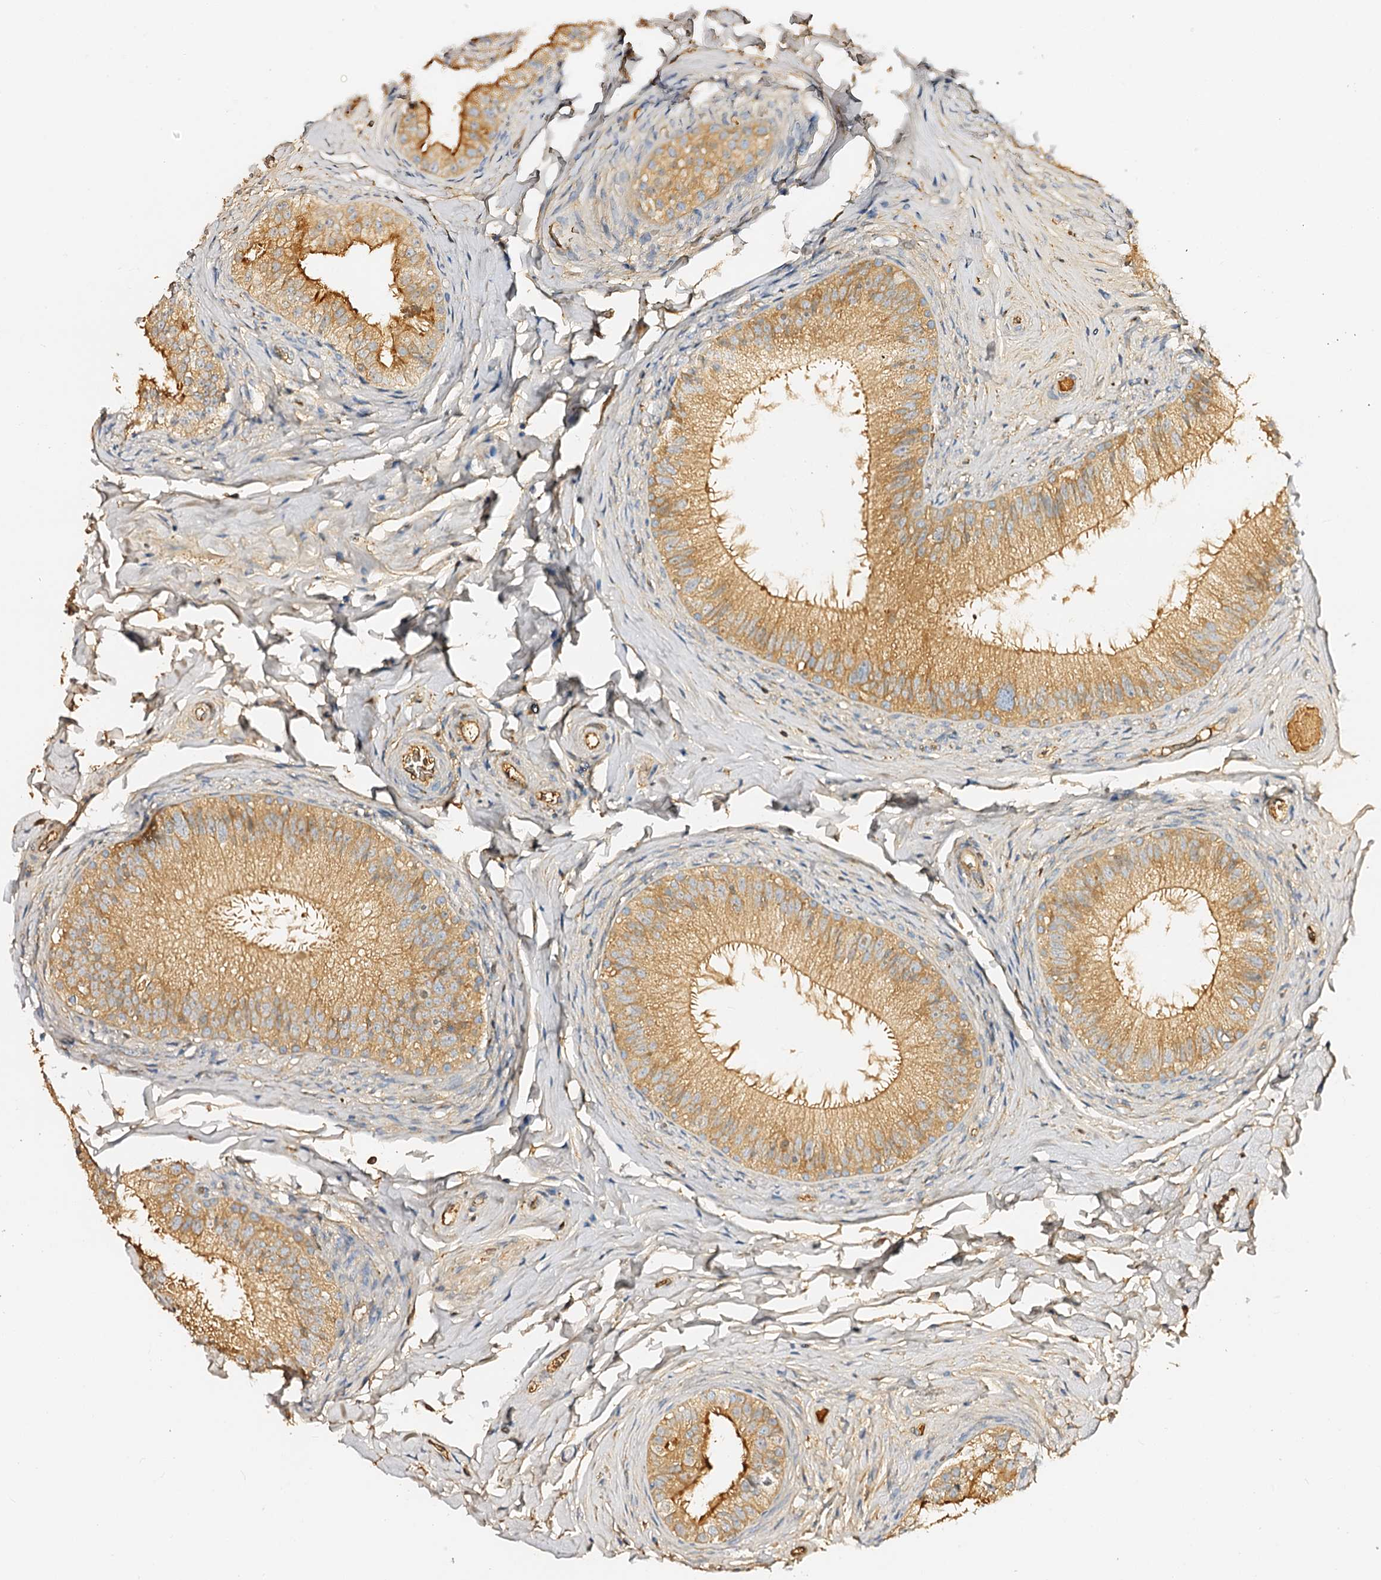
{"staining": {"intensity": "moderate", "quantity": ">75%", "location": "cytoplasmic/membranous"}, "tissue": "epididymis", "cell_type": "Glandular cells", "image_type": "normal", "snomed": [{"axis": "morphology", "description": "Normal tissue, NOS"}, {"axis": "topography", "description": "Epididymis"}], "caption": "IHC (DAB) staining of unremarkable human epididymis exhibits moderate cytoplasmic/membranous protein staining in approximately >75% of glandular cells.", "gene": "CSKMT", "patient": {"sex": "male", "age": 49}}